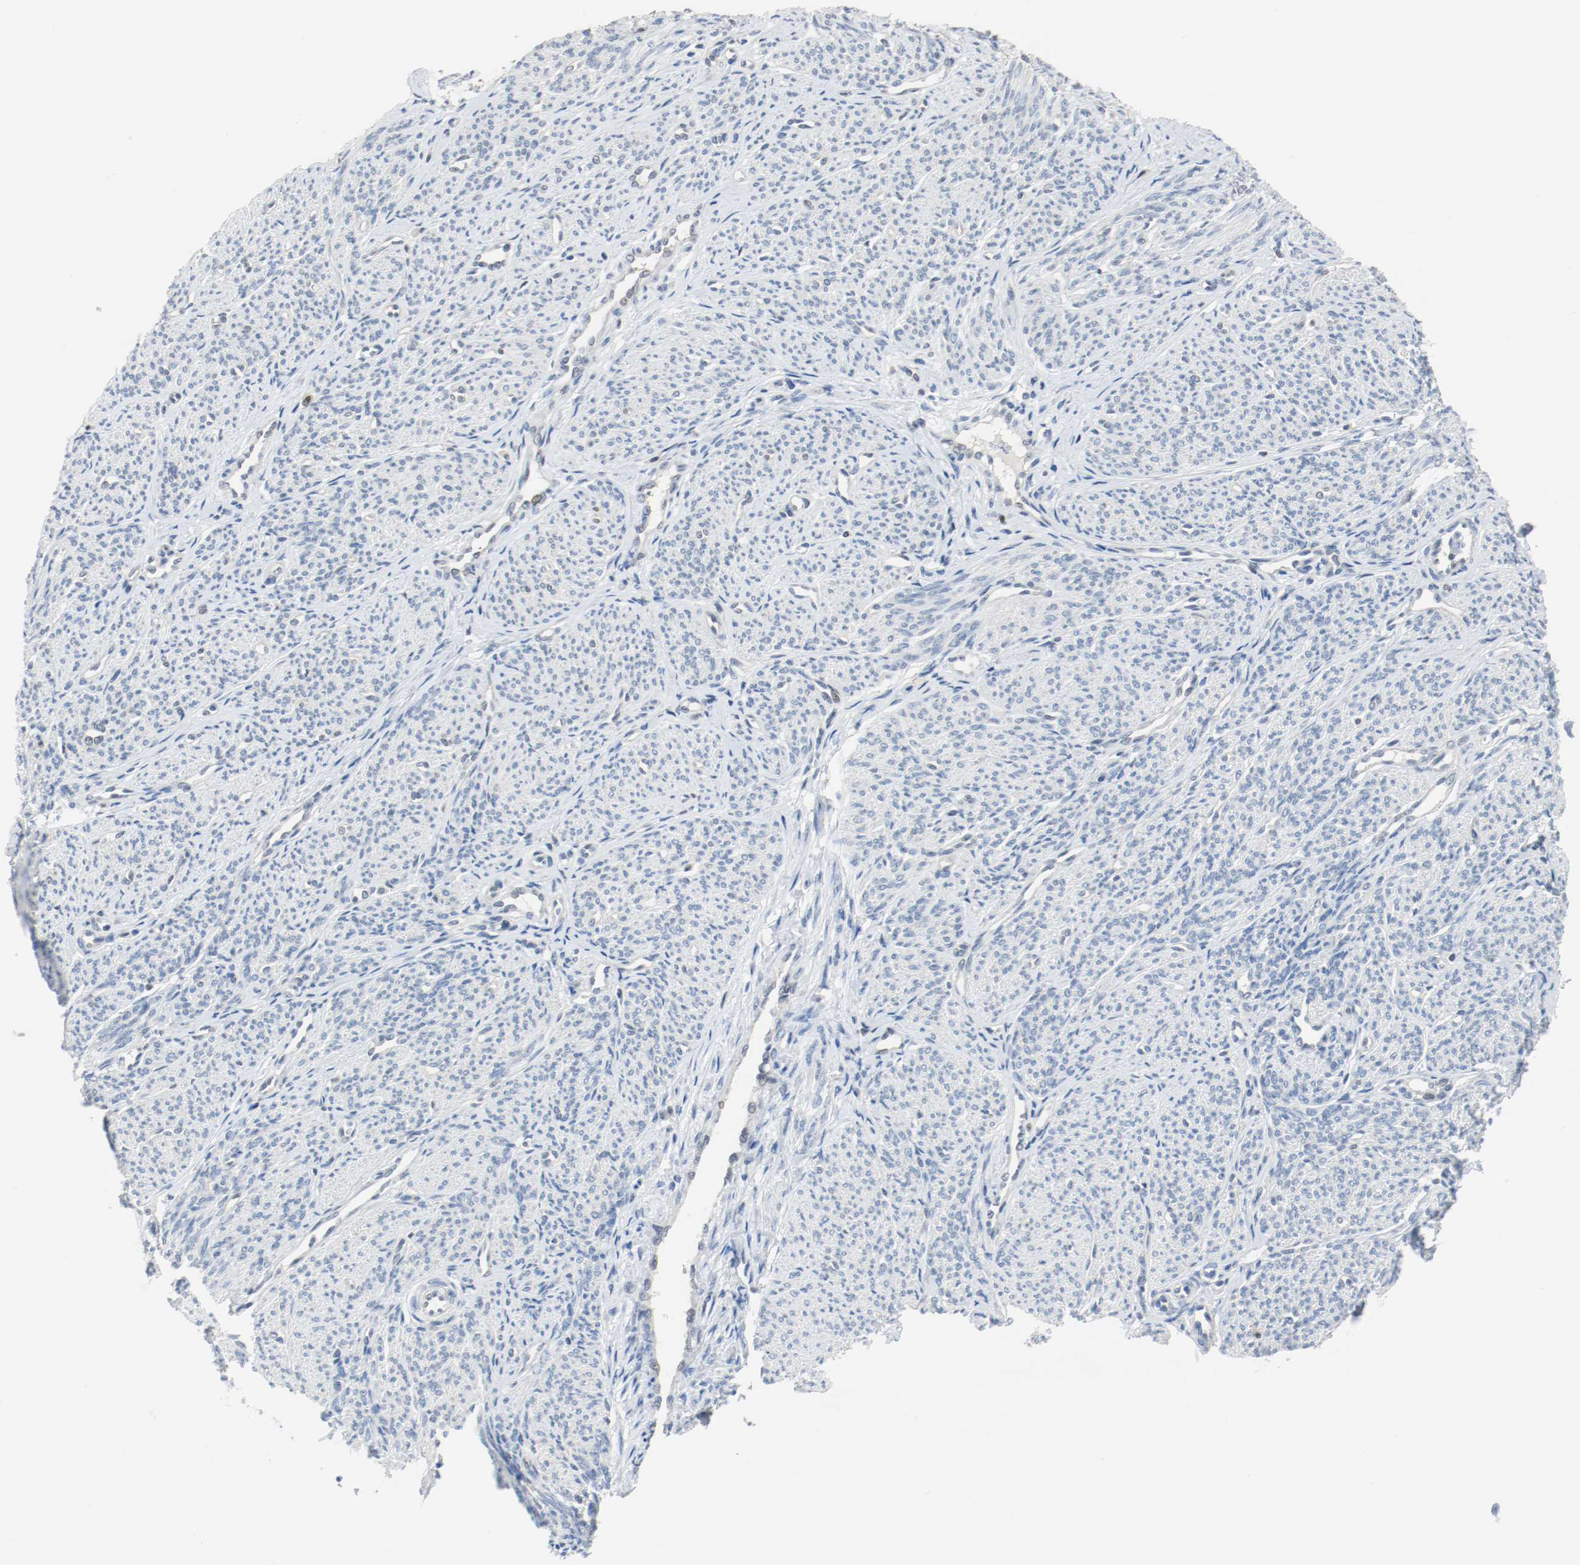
{"staining": {"intensity": "weak", "quantity": "<25%", "location": "cytoplasmic/membranous"}, "tissue": "smooth muscle", "cell_type": "Smooth muscle cells", "image_type": "normal", "snomed": [{"axis": "morphology", "description": "Normal tissue, NOS"}, {"axis": "topography", "description": "Smooth muscle"}], "caption": "High power microscopy photomicrograph of an immunohistochemistry (IHC) image of normal smooth muscle, revealing no significant positivity in smooth muscle cells.", "gene": "ASH1L", "patient": {"sex": "female", "age": 65}}